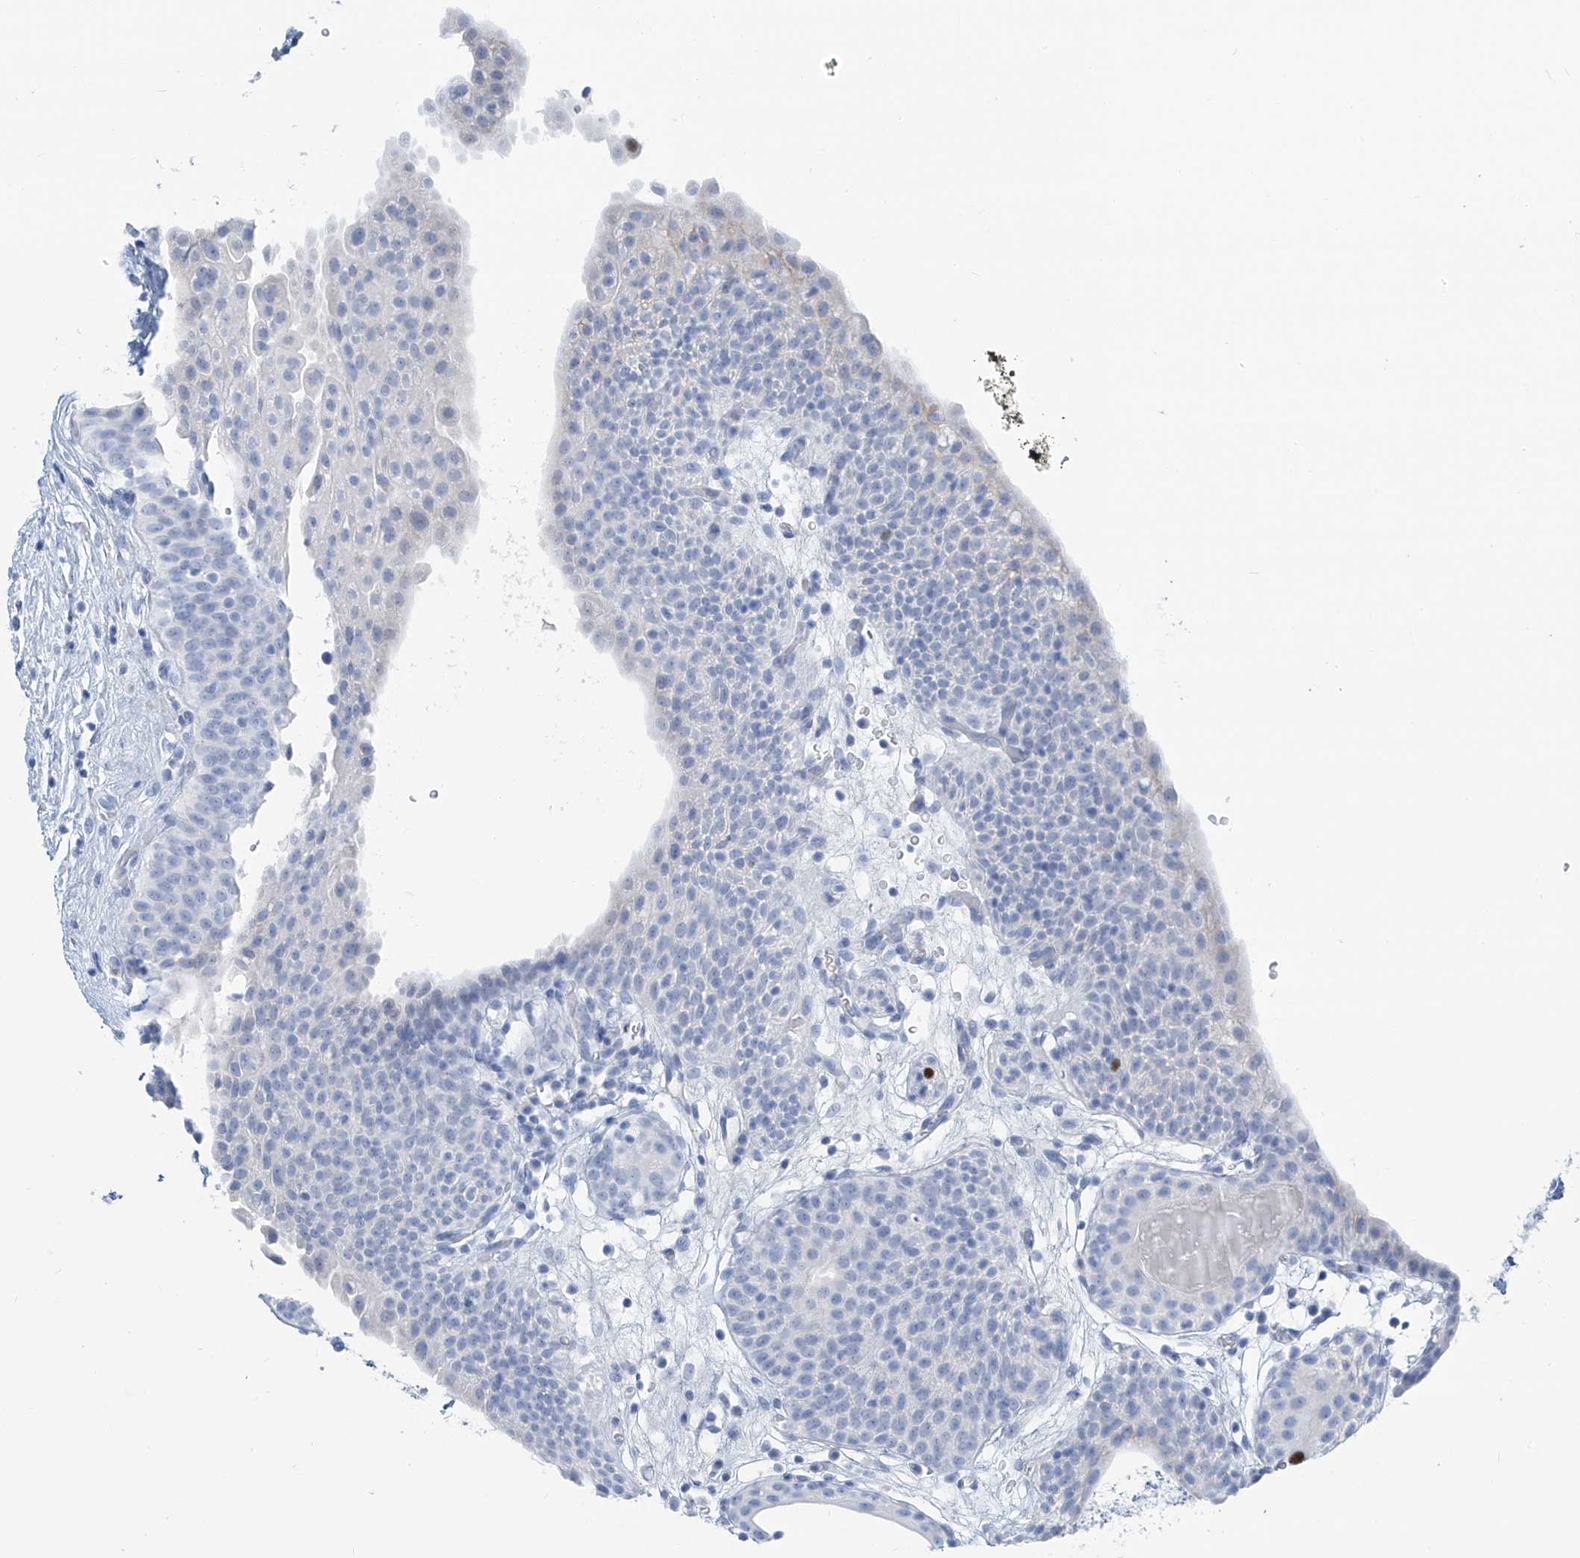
{"staining": {"intensity": "negative", "quantity": "none", "location": "none"}, "tissue": "urinary bladder", "cell_type": "Urothelial cells", "image_type": "normal", "snomed": [{"axis": "morphology", "description": "Normal tissue, NOS"}, {"axis": "topography", "description": "Urinary bladder"}], "caption": "Protein analysis of unremarkable urinary bladder demonstrates no significant expression in urothelial cells. Nuclei are stained in blue.", "gene": "SGO2", "patient": {"sex": "male", "age": 83}}